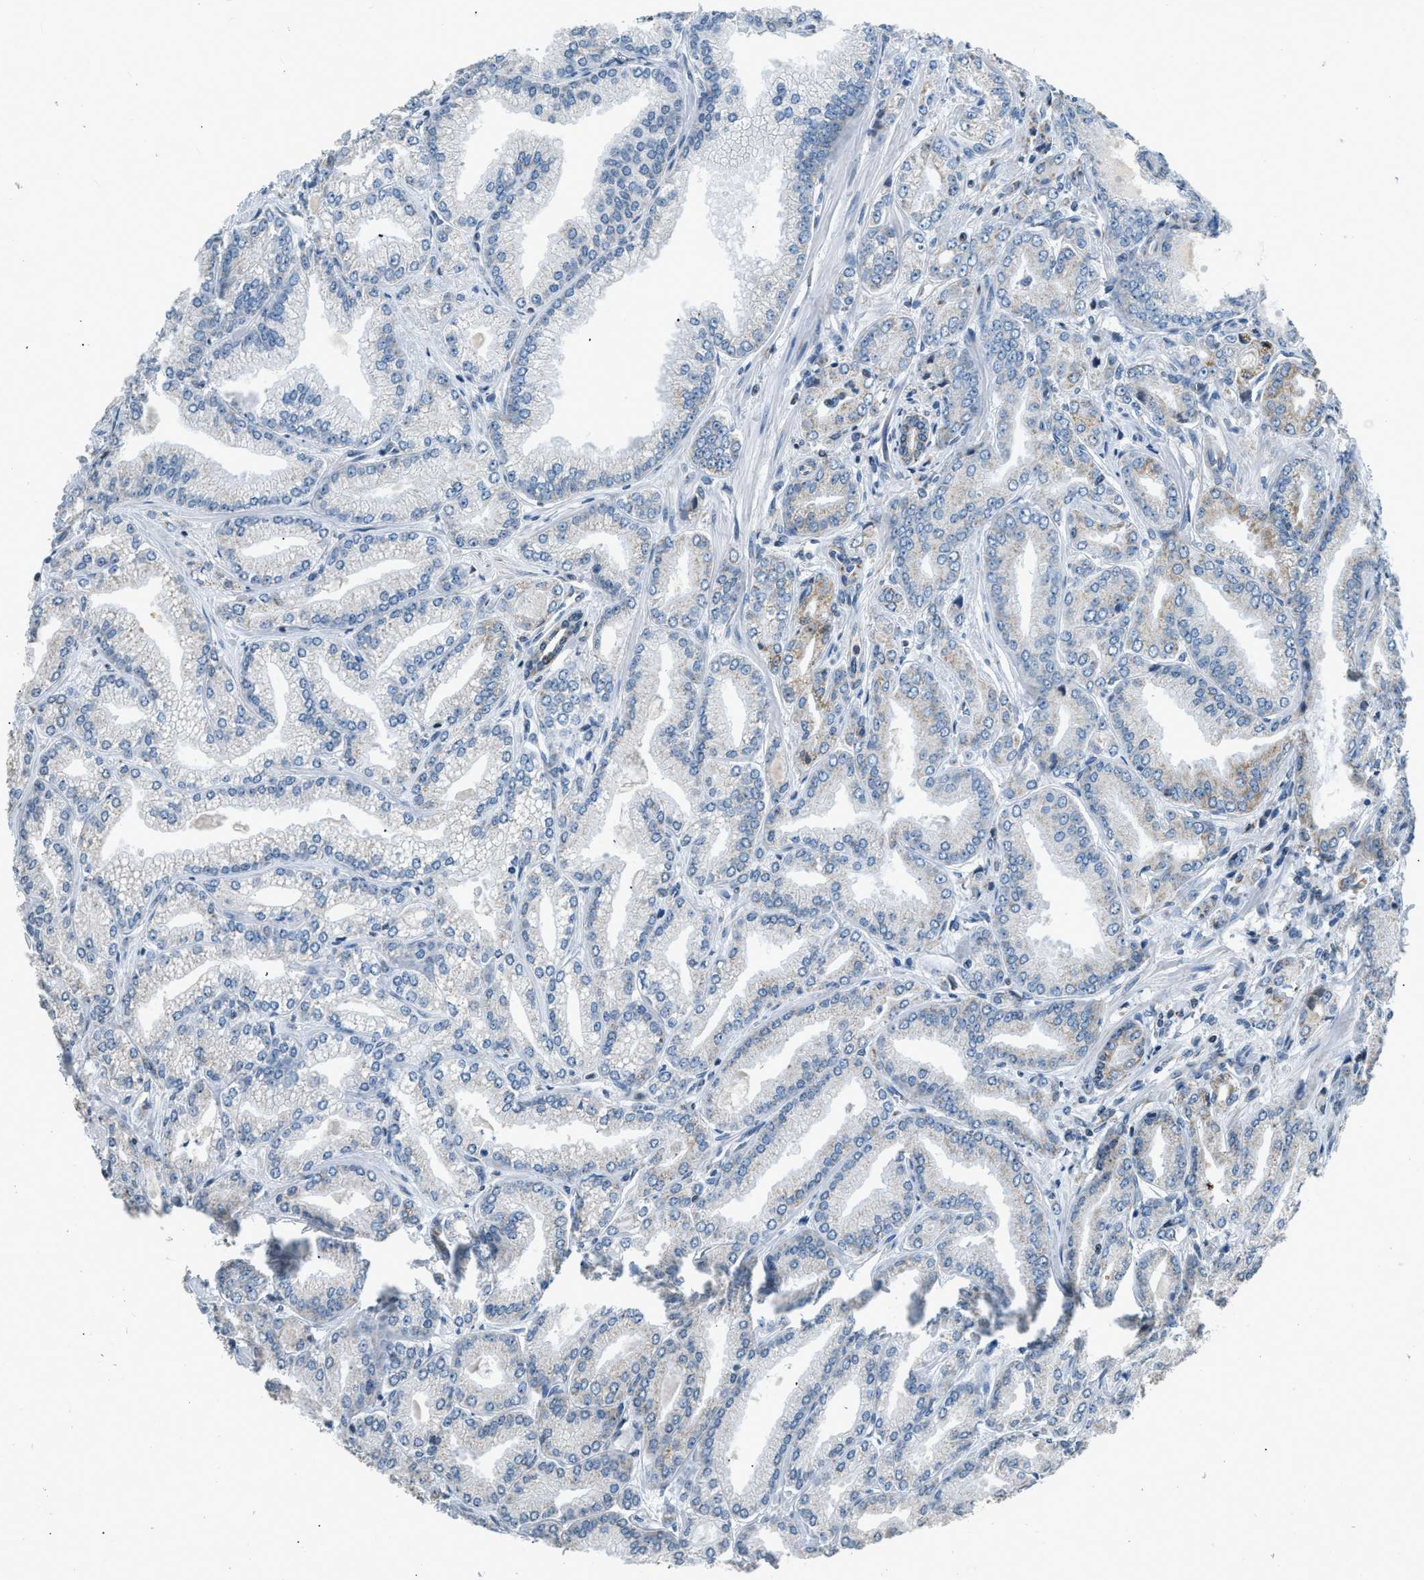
{"staining": {"intensity": "weak", "quantity": "<25%", "location": "cytoplasmic/membranous"}, "tissue": "prostate cancer", "cell_type": "Tumor cells", "image_type": "cancer", "snomed": [{"axis": "morphology", "description": "Adenocarcinoma, Low grade"}, {"axis": "topography", "description": "Prostate"}], "caption": "Tumor cells show no significant expression in prostate low-grade adenocarcinoma.", "gene": "ACADVL", "patient": {"sex": "male", "age": 52}}